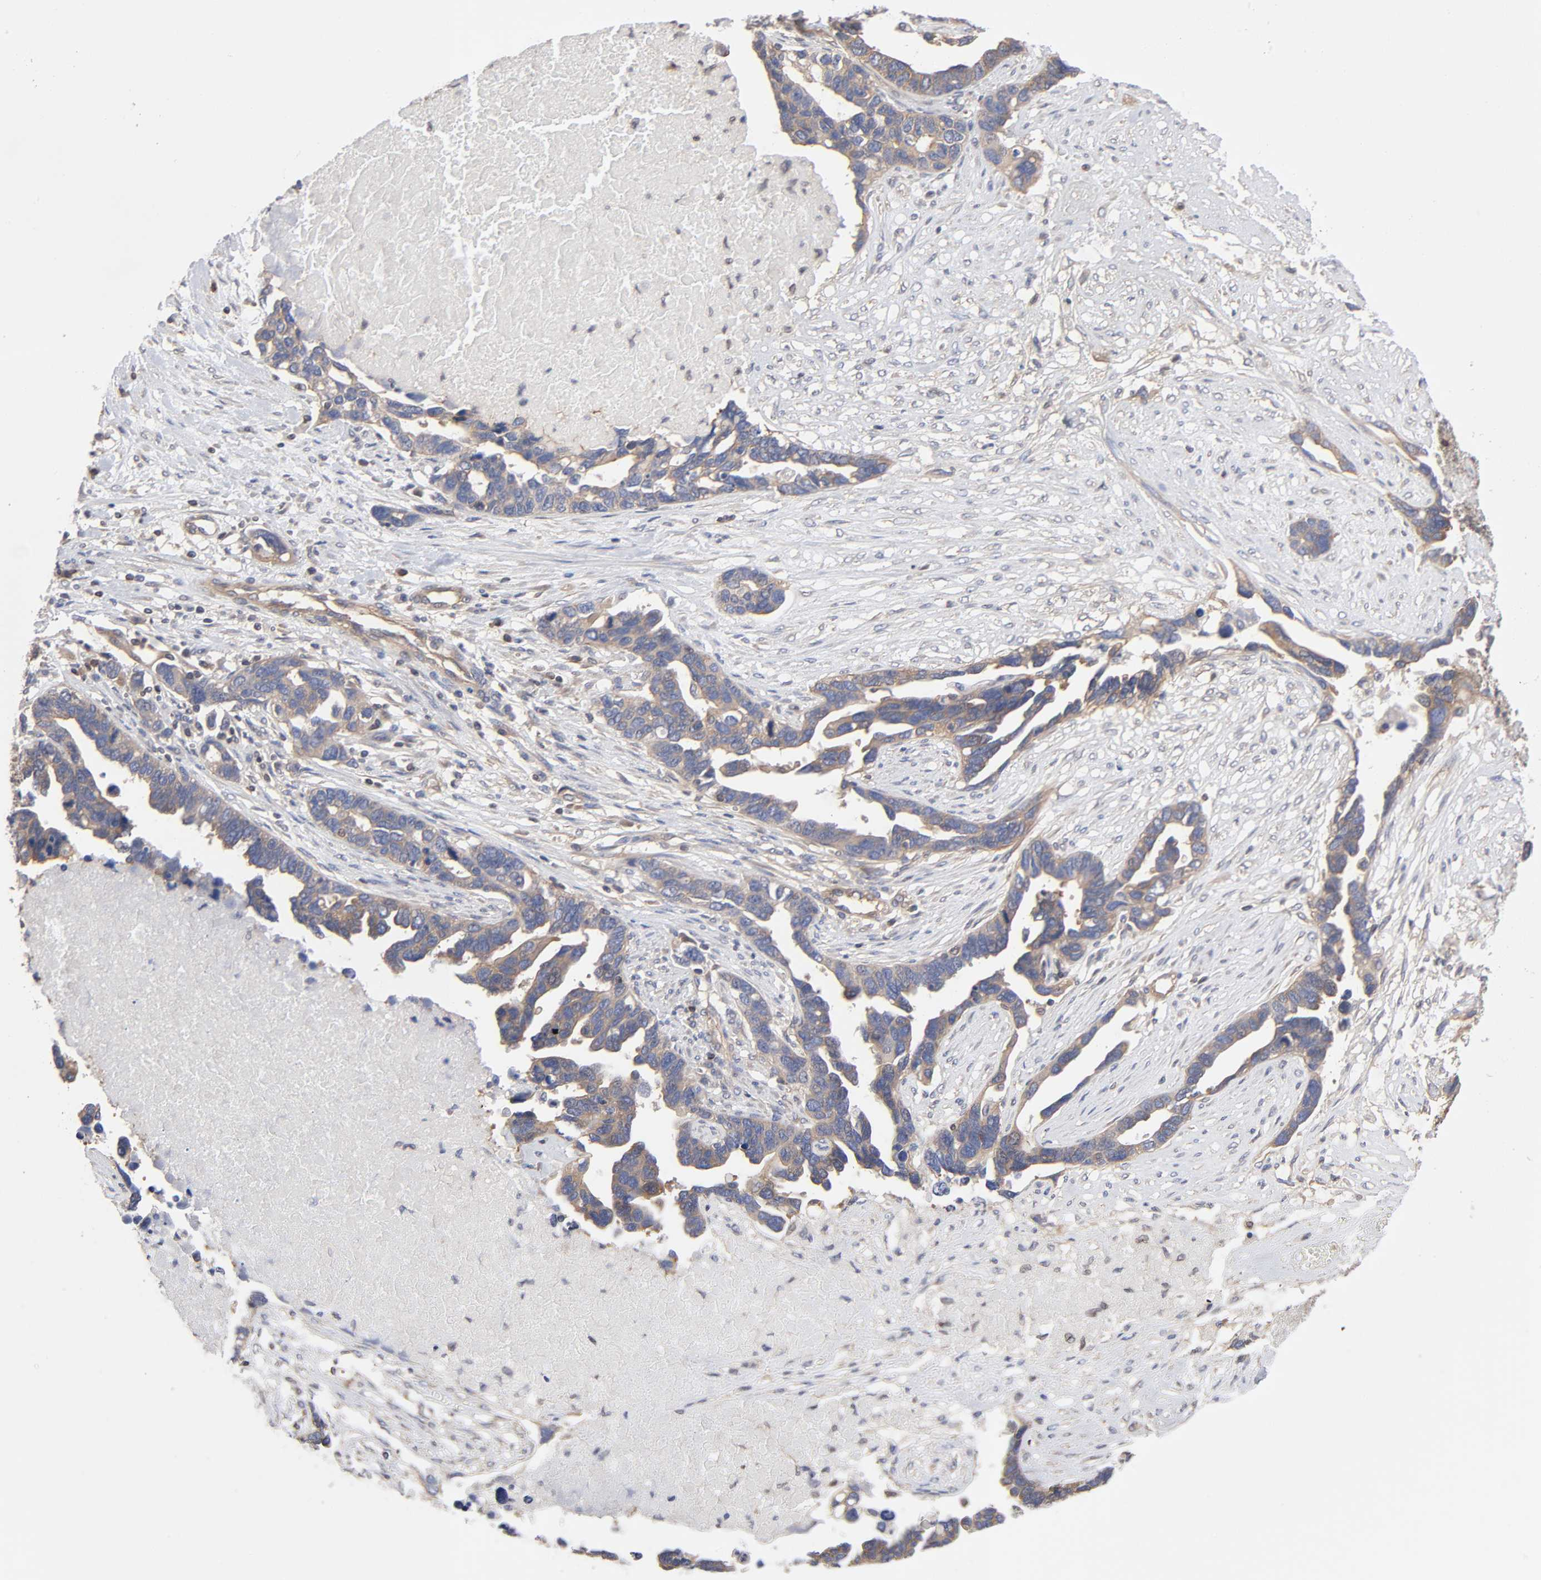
{"staining": {"intensity": "weak", "quantity": ">75%", "location": "cytoplasmic/membranous"}, "tissue": "ovarian cancer", "cell_type": "Tumor cells", "image_type": "cancer", "snomed": [{"axis": "morphology", "description": "Cystadenocarcinoma, serous, NOS"}, {"axis": "topography", "description": "Ovary"}], "caption": "Protein expression by immunohistochemistry (IHC) displays weak cytoplasmic/membranous positivity in about >75% of tumor cells in ovarian serous cystadenocarcinoma.", "gene": "STRN3", "patient": {"sex": "female", "age": 54}}